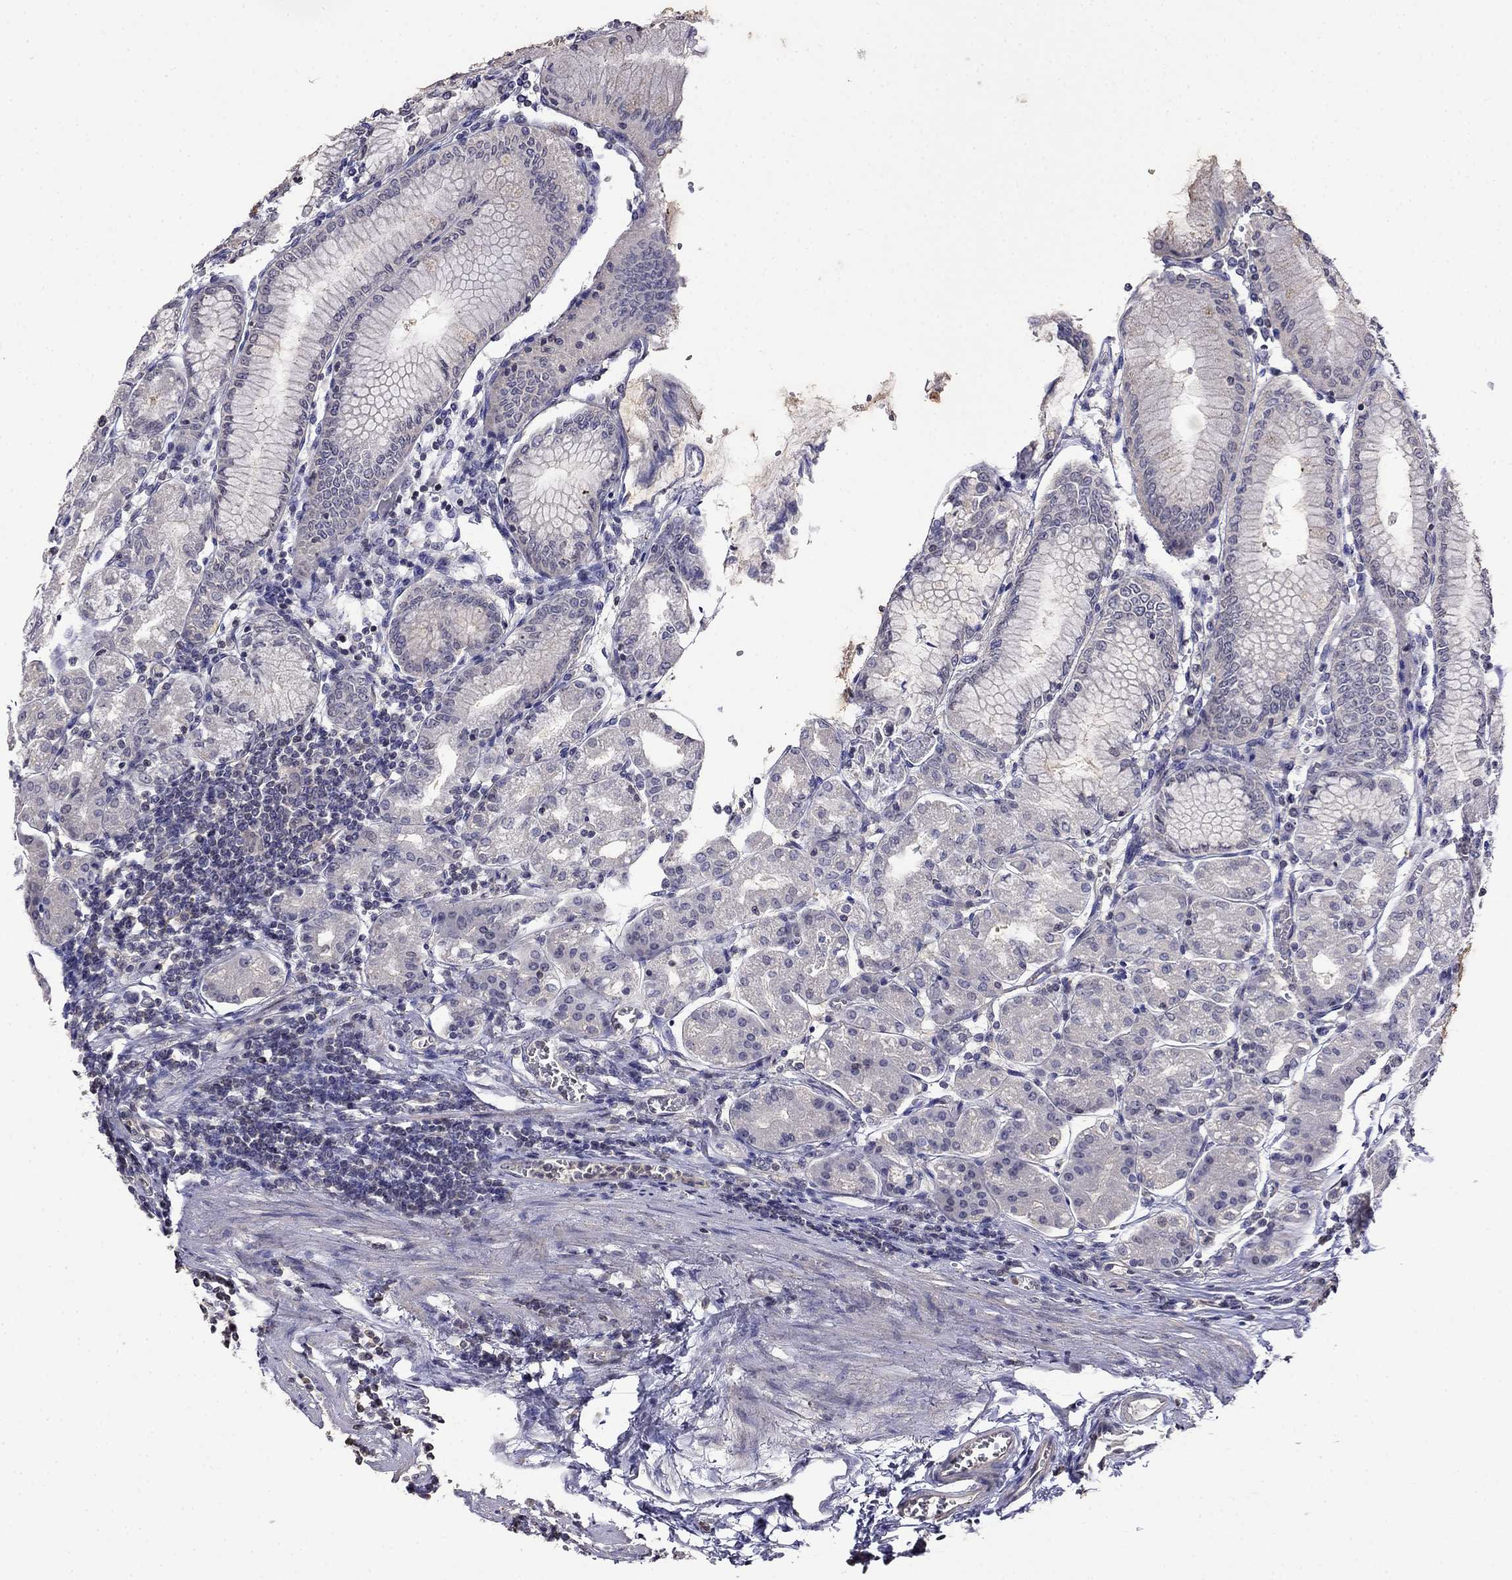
{"staining": {"intensity": "negative", "quantity": "none", "location": "none"}, "tissue": "stomach", "cell_type": "Glandular cells", "image_type": "normal", "snomed": [{"axis": "morphology", "description": "Normal tissue, NOS"}, {"axis": "topography", "description": "Skeletal muscle"}, {"axis": "topography", "description": "Stomach"}], "caption": "A high-resolution image shows immunohistochemistry (IHC) staining of unremarkable stomach, which displays no significant expression in glandular cells.", "gene": "GUCA1B", "patient": {"sex": "female", "age": 57}}